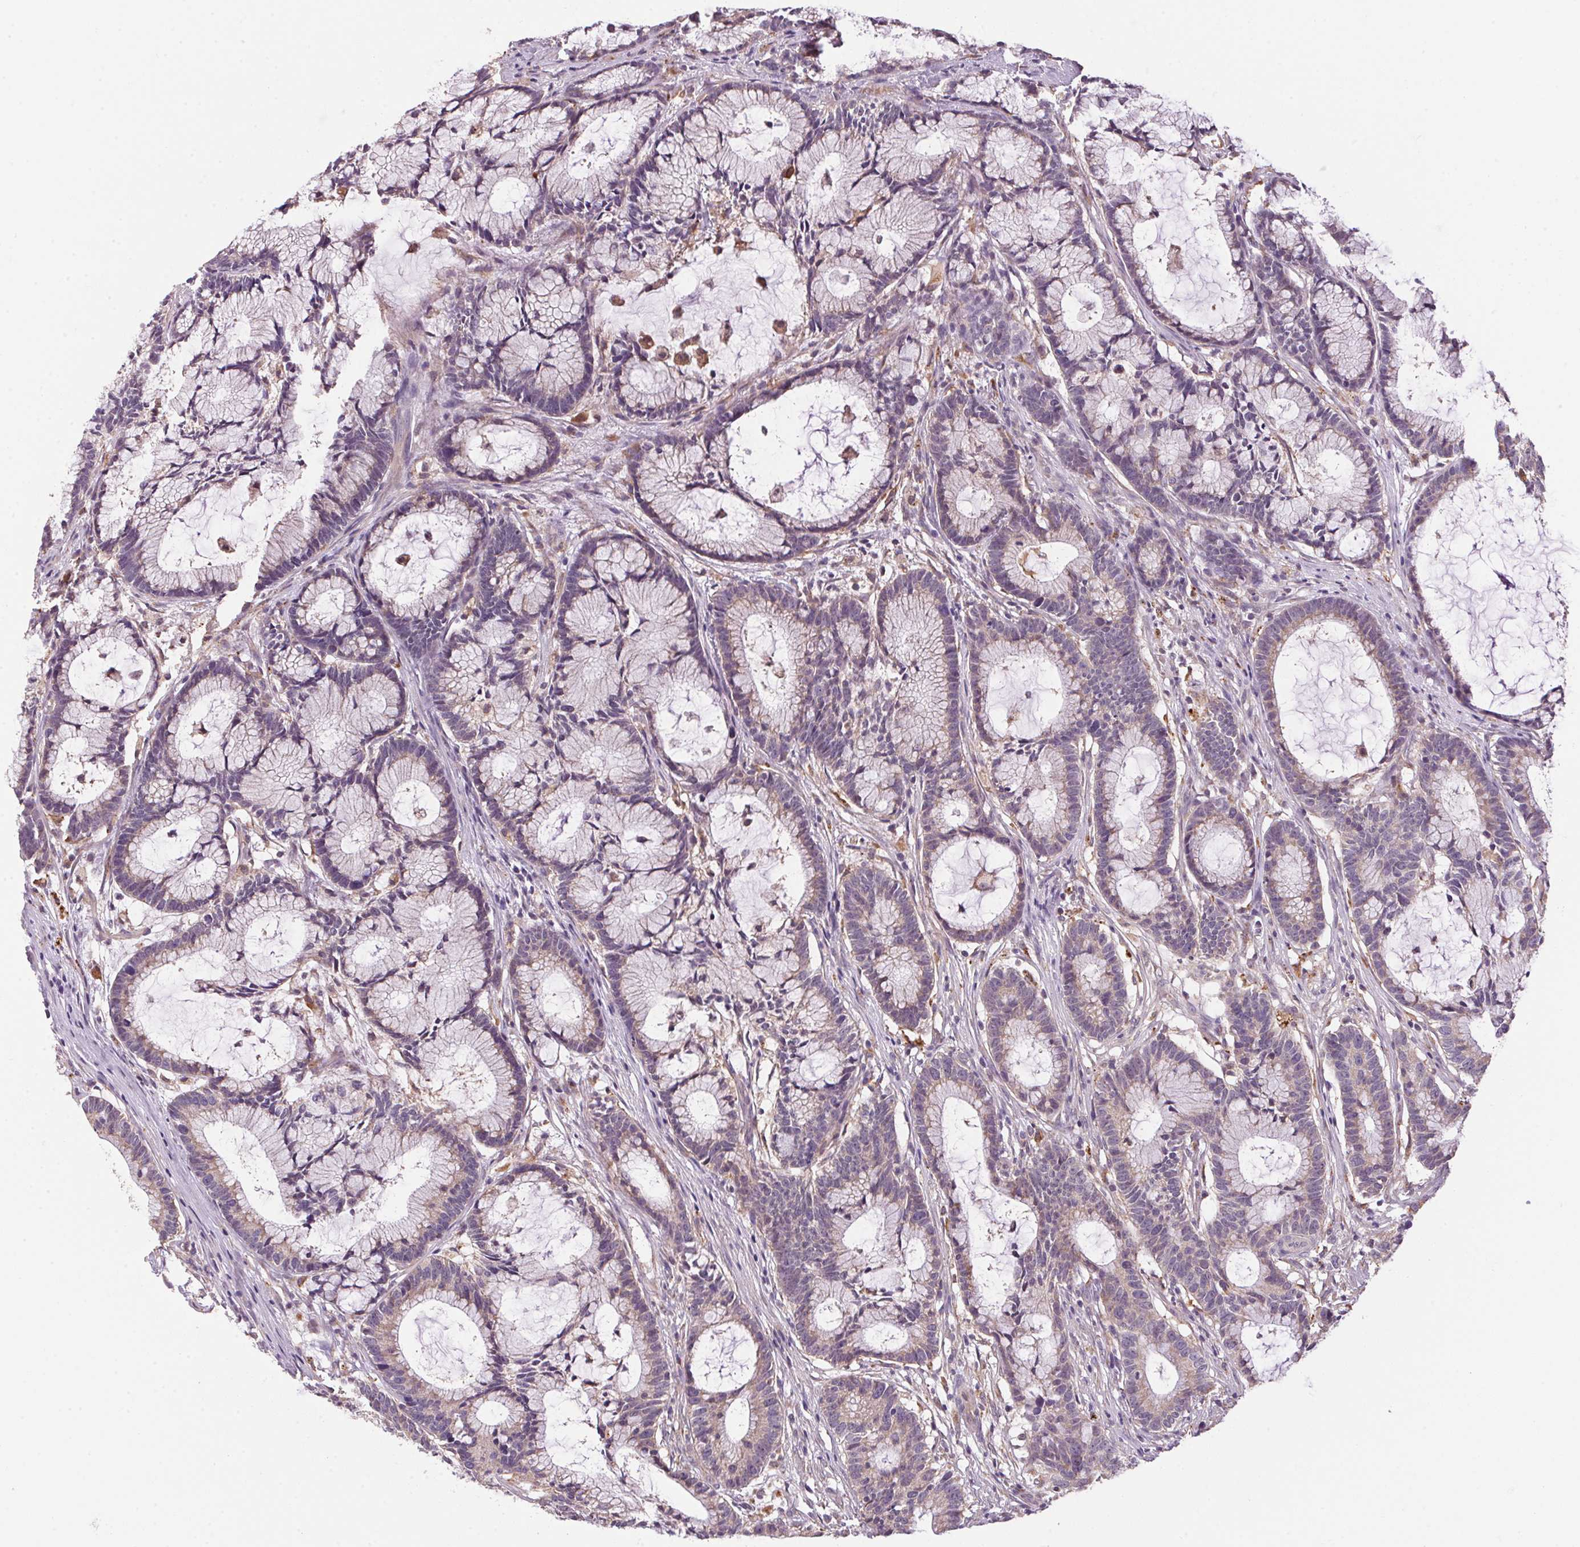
{"staining": {"intensity": "weak", "quantity": "25%-75%", "location": "cytoplasmic/membranous"}, "tissue": "colorectal cancer", "cell_type": "Tumor cells", "image_type": "cancer", "snomed": [{"axis": "morphology", "description": "Adenocarcinoma, NOS"}, {"axis": "topography", "description": "Colon"}], "caption": "Brown immunohistochemical staining in adenocarcinoma (colorectal) displays weak cytoplasmic/membranous positivity in about 25%-75% of tumor cells.", "gene": "ADH5", "patient": {"sex": "female", "age": 78}}